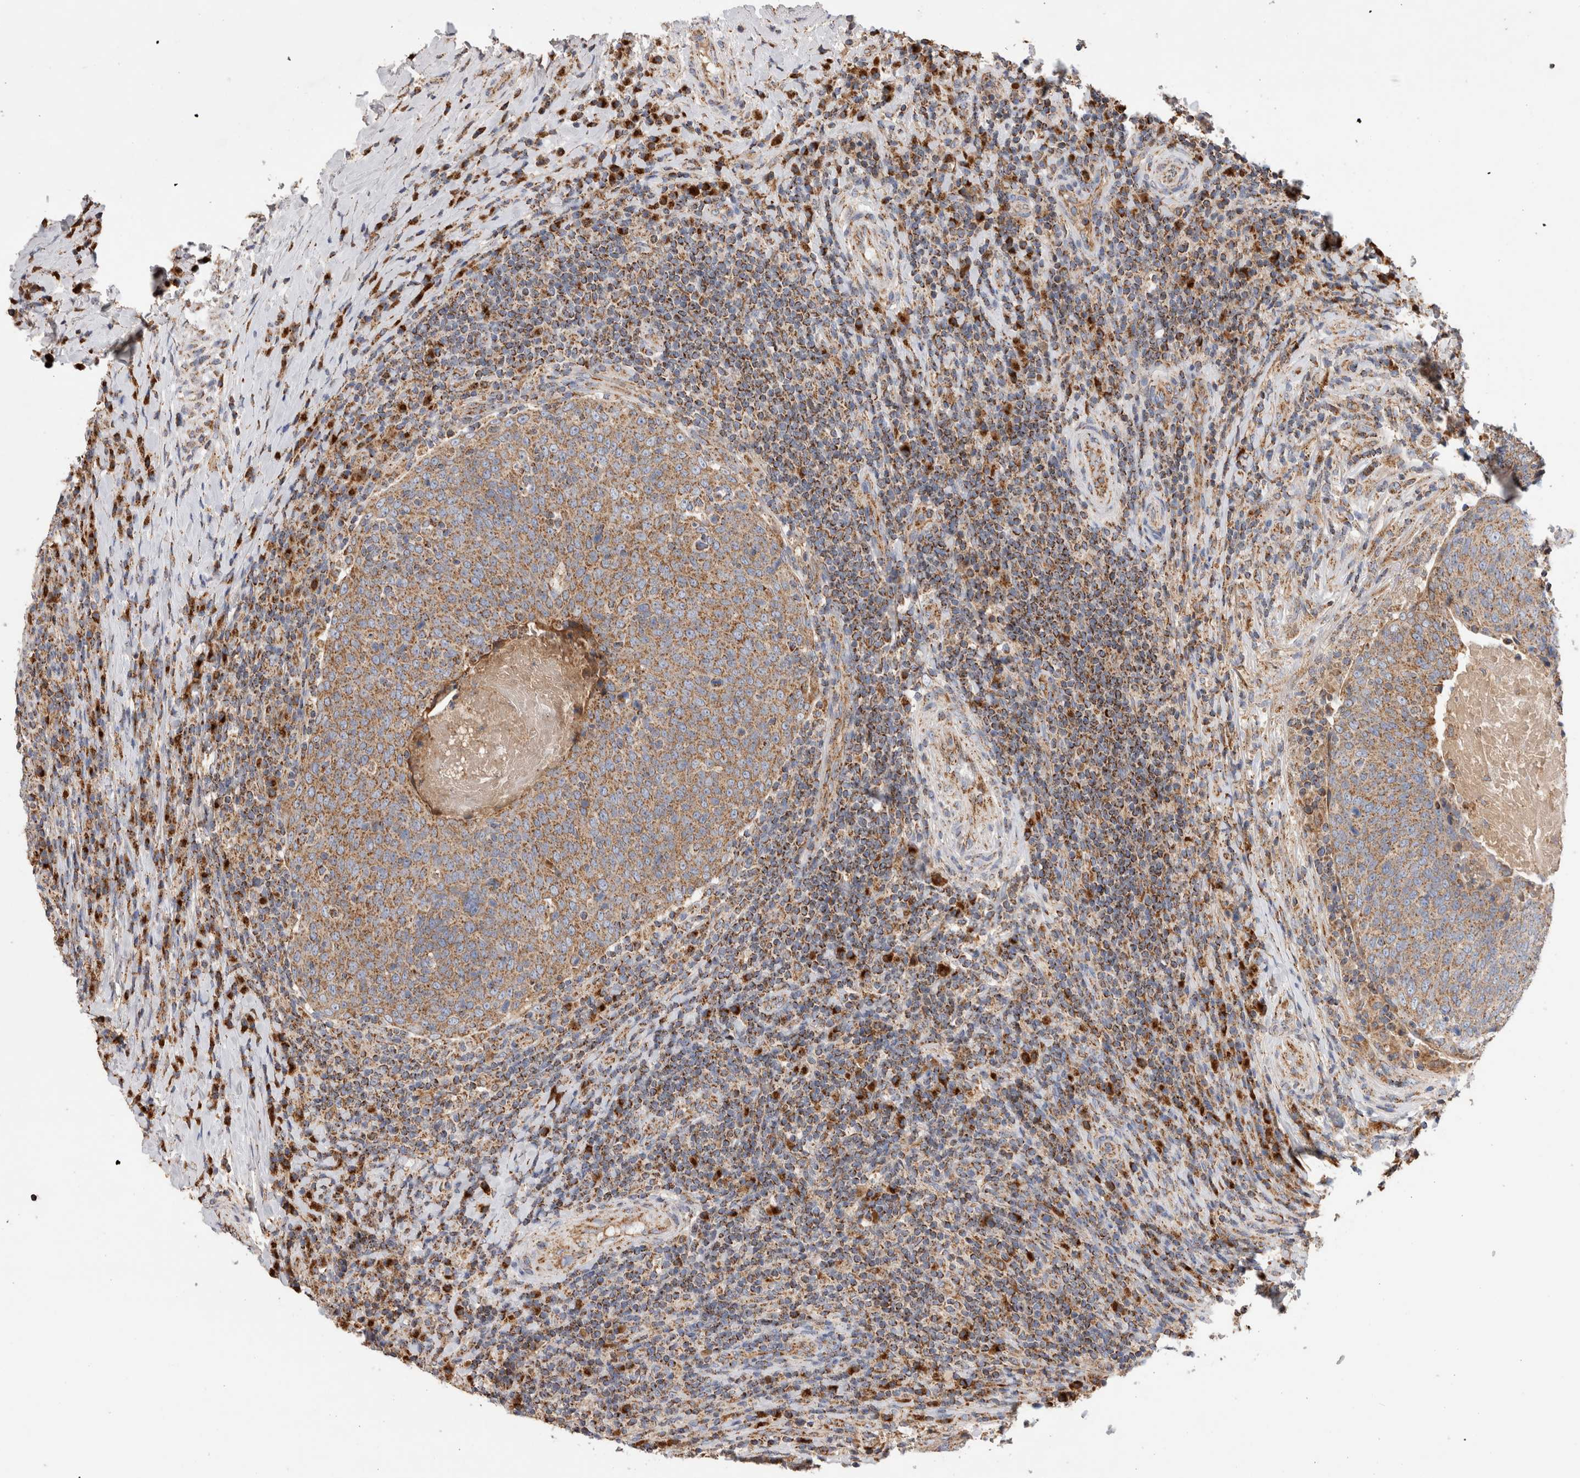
{"staining": {"intensity": "moderate", "quantity": ">75%", "location": "cytoplasmic/membranous"}, "tissue": "head and neck cancer", "cell_type": "Tumor cells", "image_type": "cancer", "snomed": [{"axis": "morphology", "description": "Squamous cell carcinoma, NOS"}, {"axis": "morphology", "description": "Squamous cell carcinoma, metastatic, NOS"}, {"axis": "topography", "description": "Lymph node"}, {"axis": "topography", "description": "Head-Neck"}], "caption": "Immunohistochemistry histopathology image of head and neck squamous cell carcinoma stained for a protein (brown), which reveals medium levels of moderate cytoplasmic/membranous positivity in about >75% of tumor cells.", "gene": "IARS2", "patient": {"sex": "male", "age": 62}}